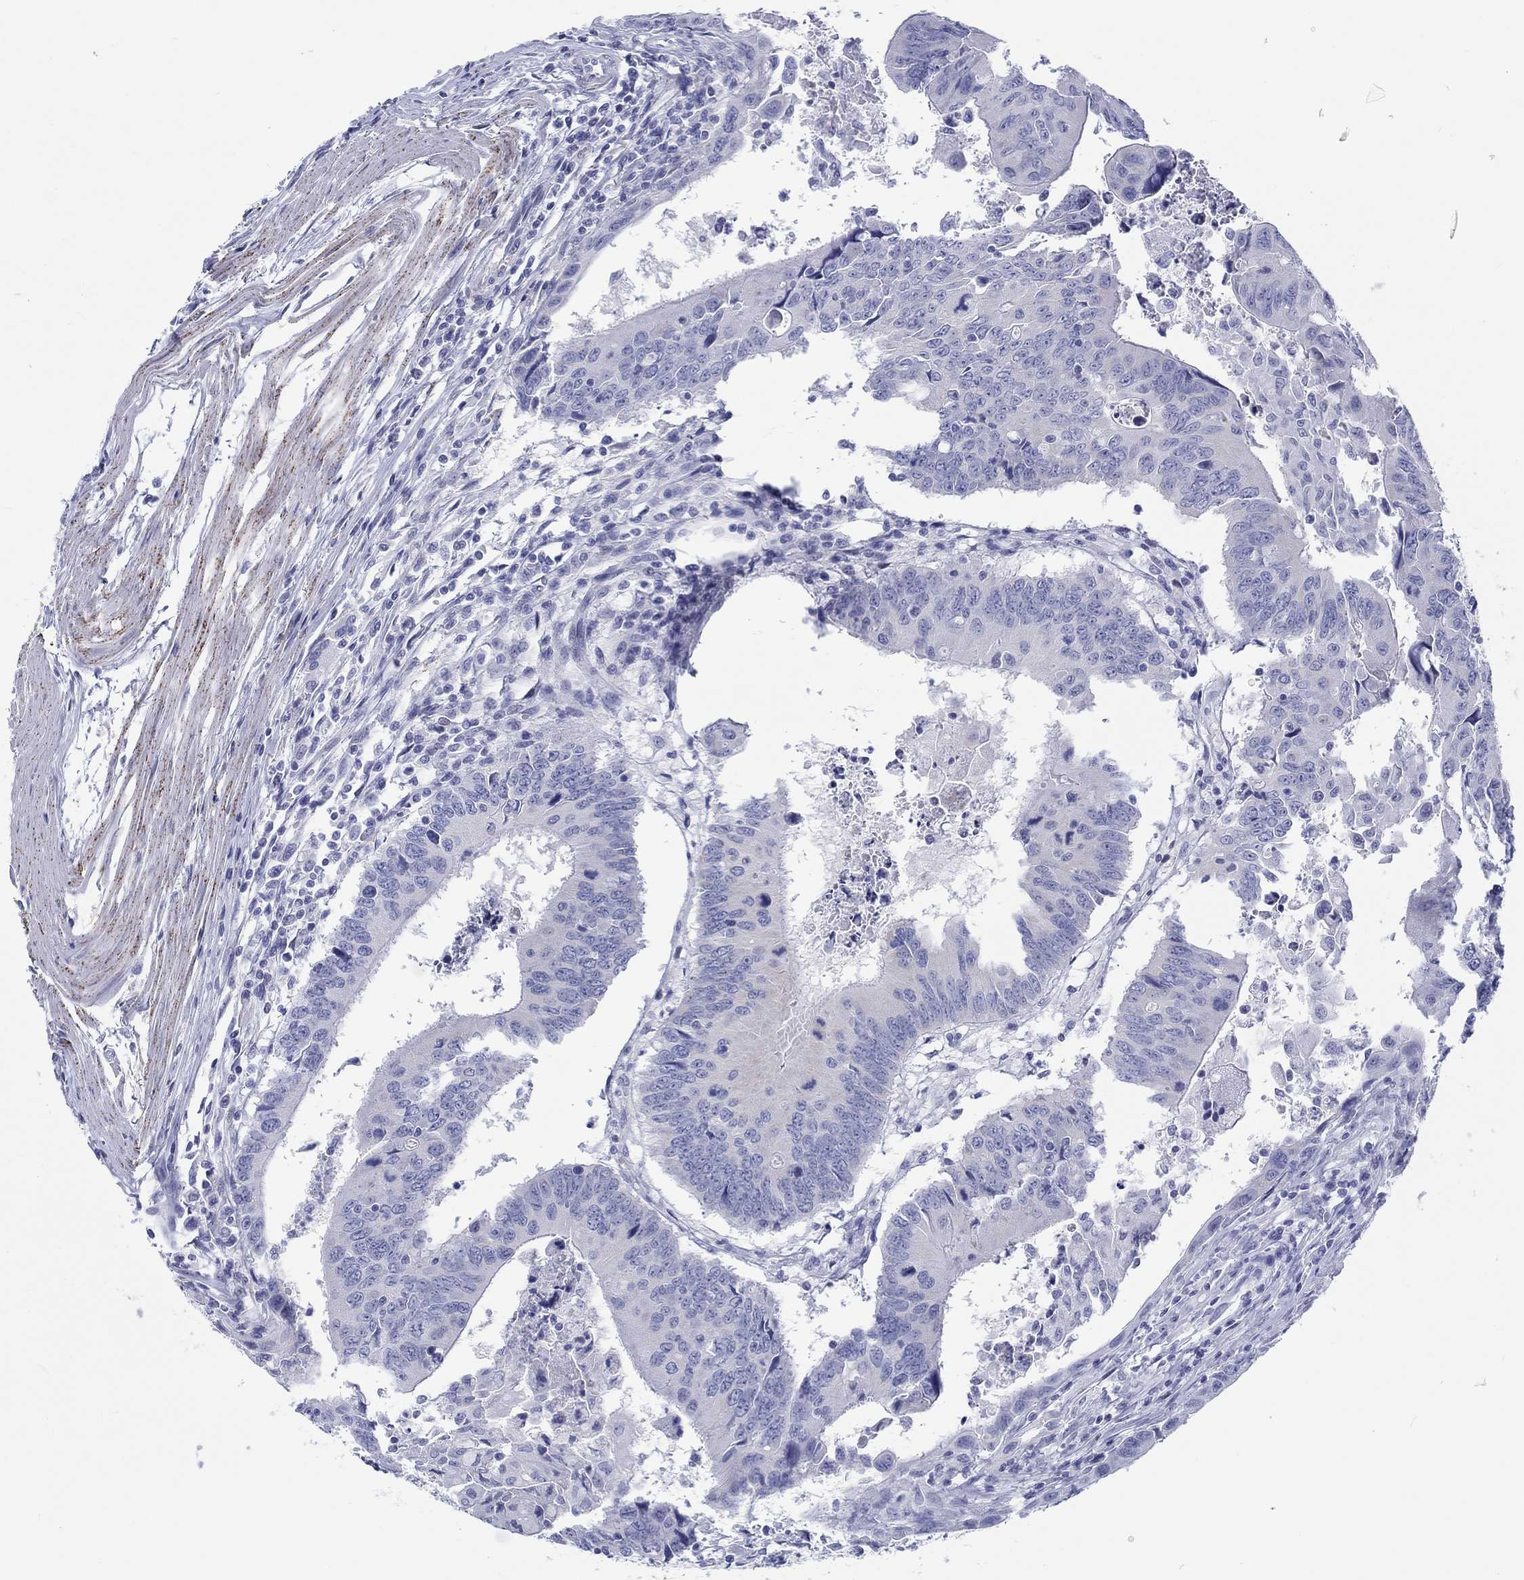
{"staining": {"intensity": "negative", "quantity": "none", "location": "none"}, "tissue": "colorectal cancer", "cell_type": "Tumor cells", "image_type": "cancer", "snomed": [{"axis": "morphology", "description": "Adenocarcinoma, NOS"}, {"axis": "topography", "description": "Rectum"}], "caption": "Protein analysis of colorectal cancer (adenocarcinoma) displays no significant expression in tumor cells.", "gene": "H1-1", "patient": {"sex": "male", "age": 67}}